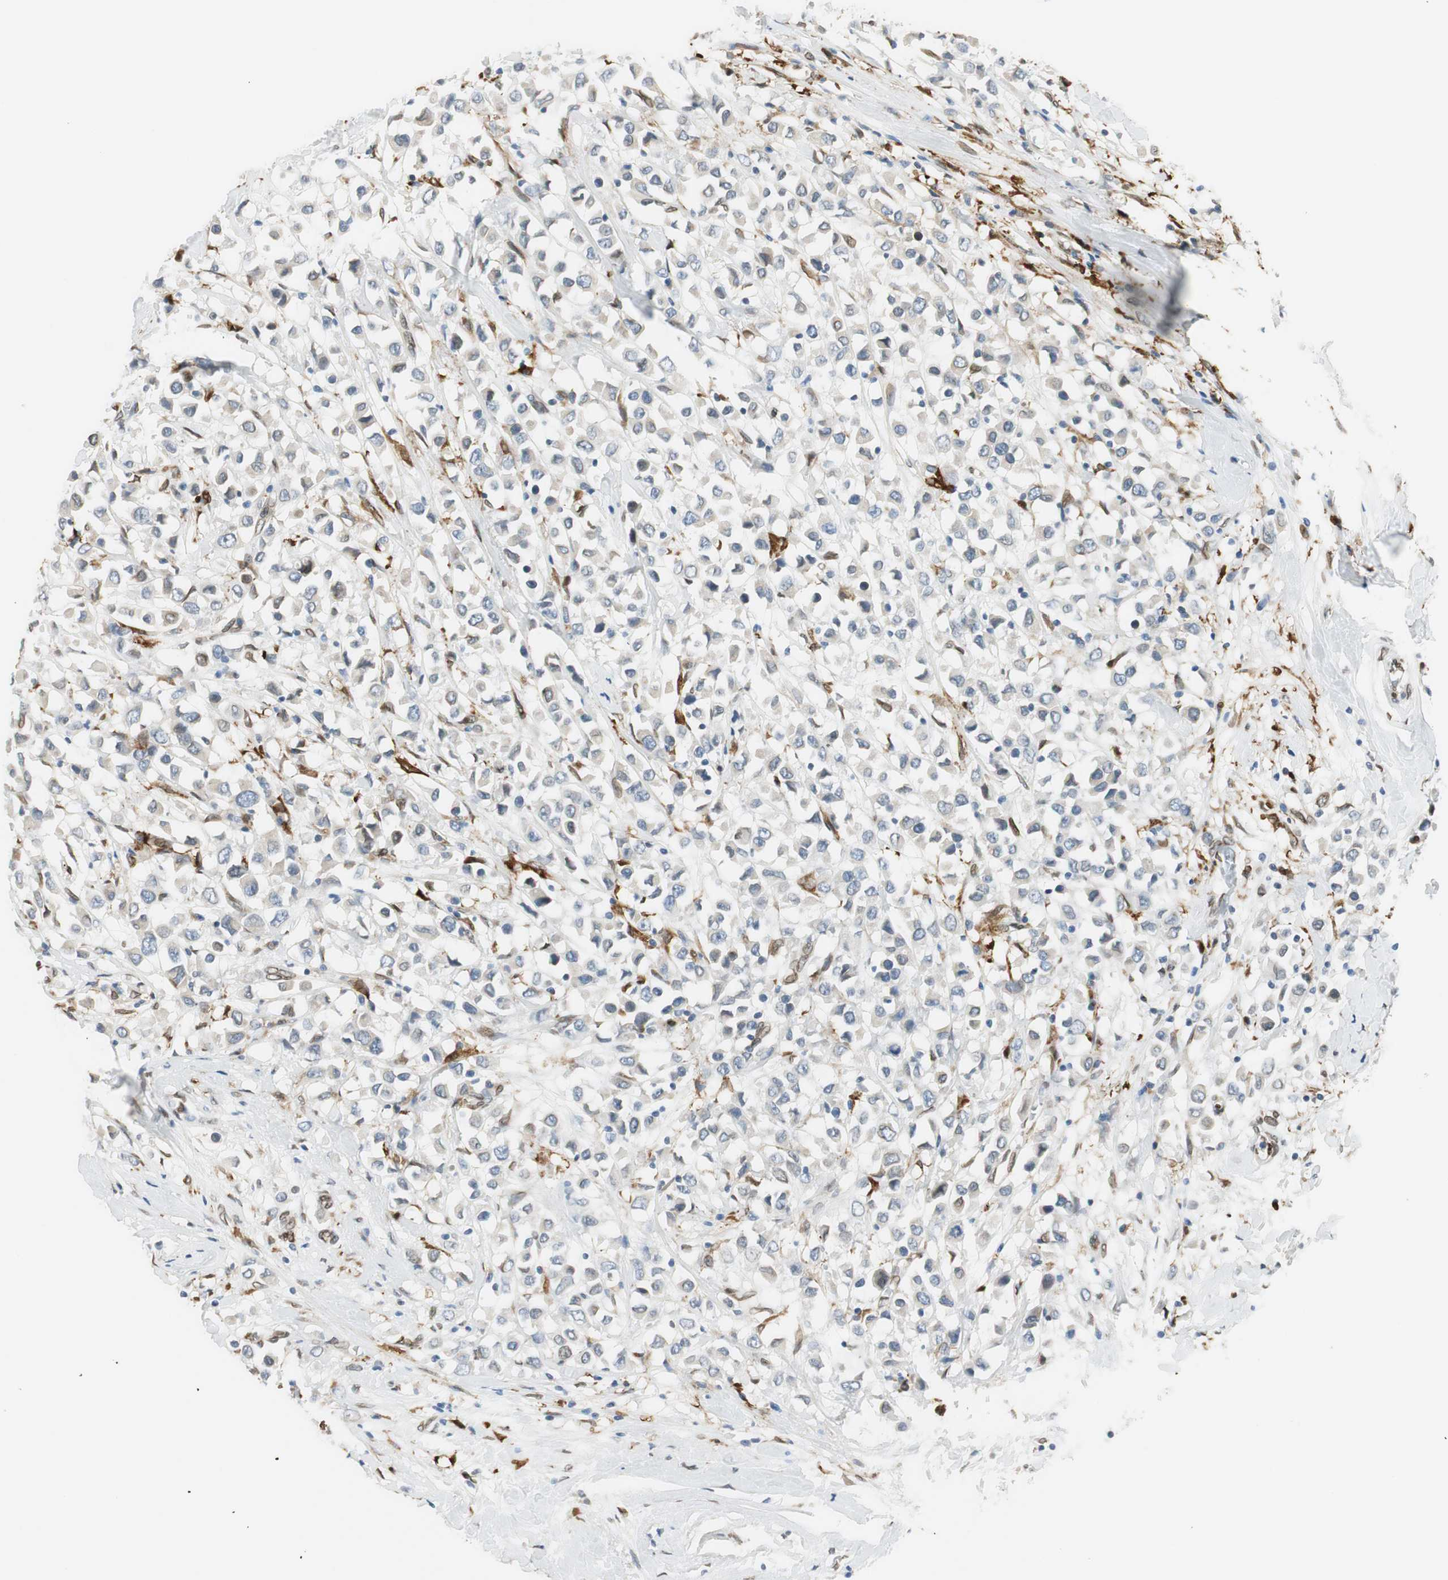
{"staining": {"intensity": "negative", "quantity": "none", "location": "none"}, "tissue": "breast cancer", "cell_type": "Tumor cells", "image_type": "cancer", "snomed": [{"axis": "morphology", "description": "Duct carcinoma"}, {"axis": "topography", "description": "Breast"}], "caption": "There is no significant positivity in tumor cells of intraductal carcinoma (breast).", "gene": "TMEM260", "patient": {"sex": "female", "age": 61}}